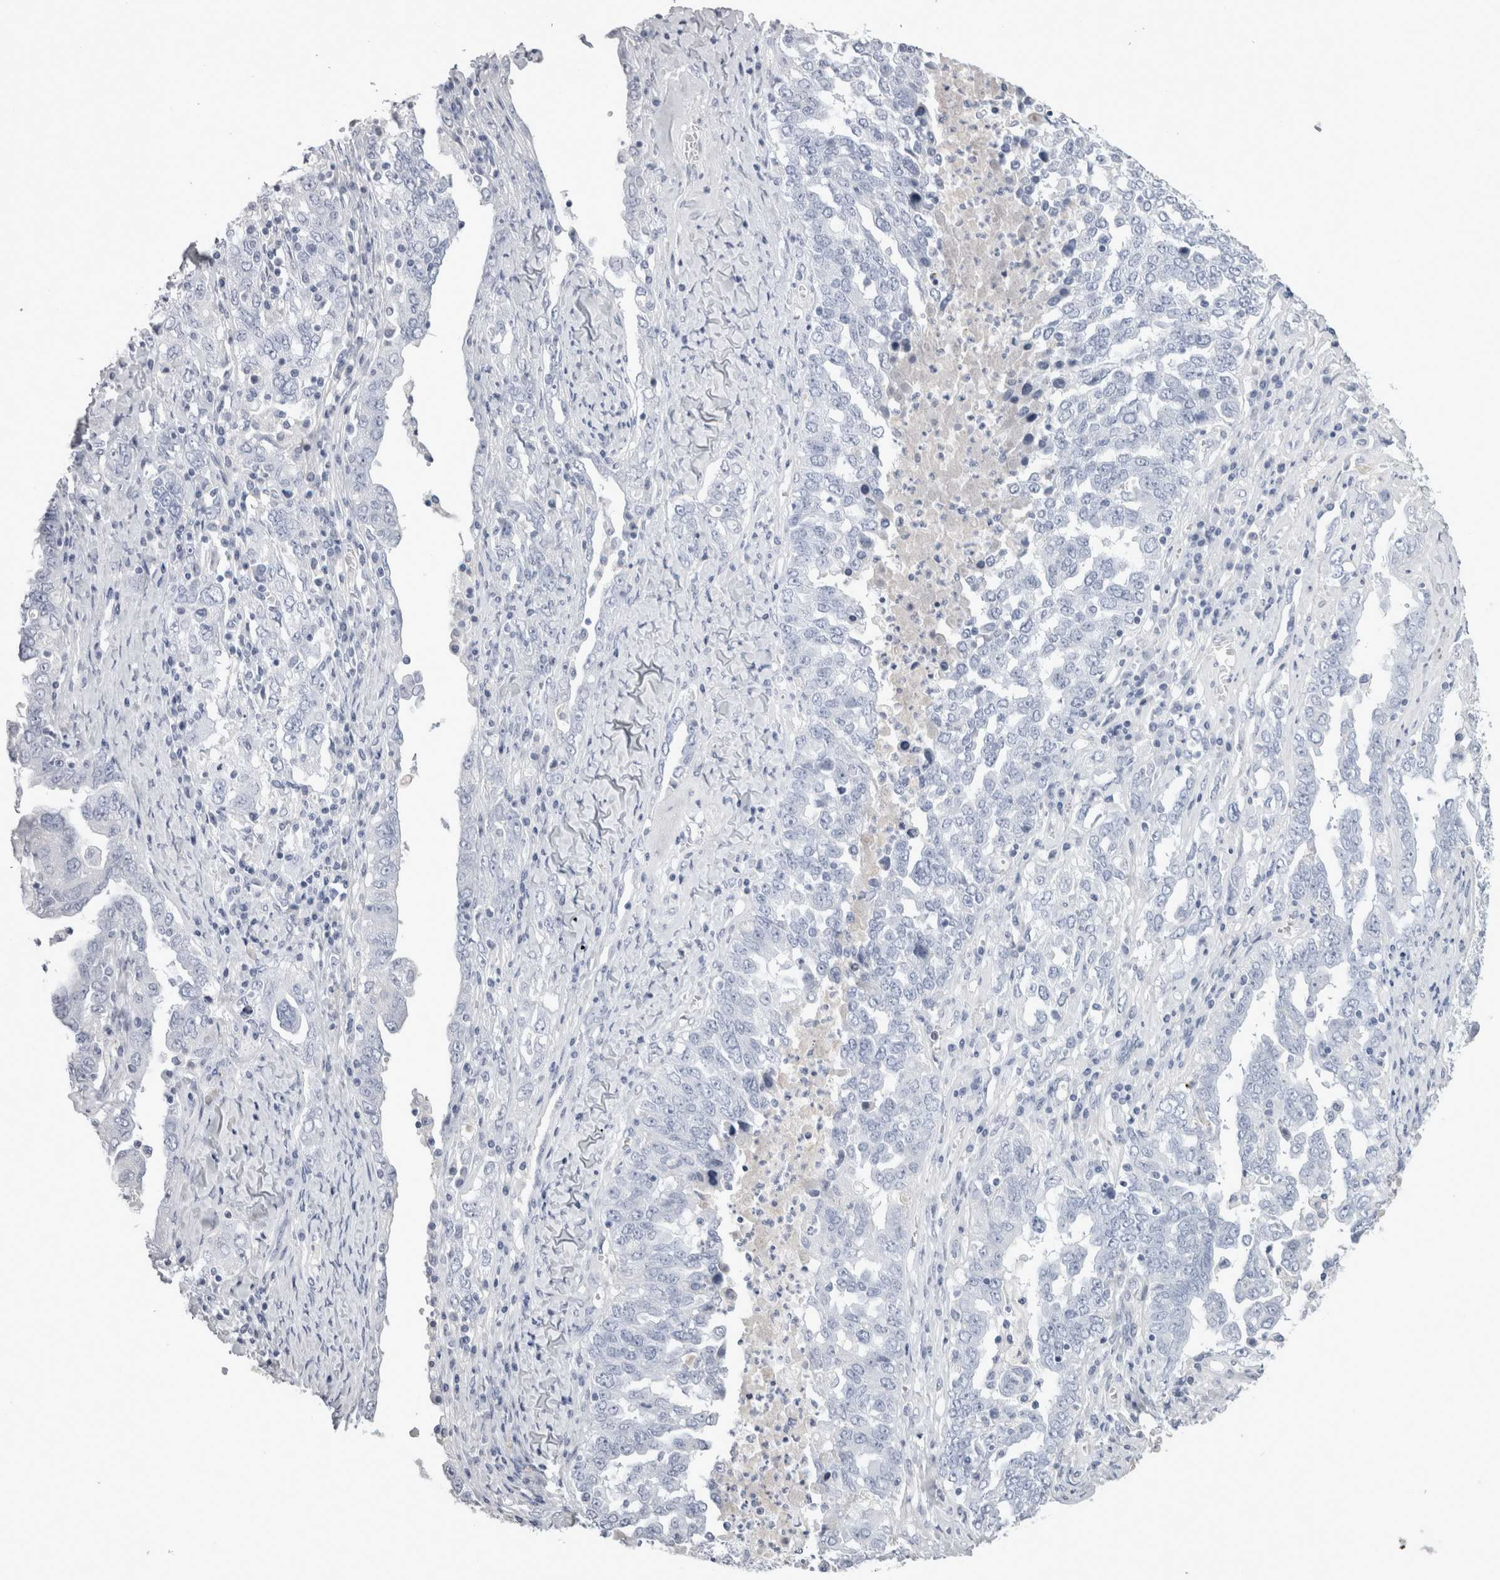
{"staining": {"intensity": "negative", "quantity": "none", "location": "none"}, "tissue": "ovarian cancer", "cell_type": "Tumor cells", "image_type": "cancer", "snomed": [{"axis": "morphology", "description": "Carcinoma, endometroid"}, {"axis": "topography", "description": "Ovary"}], "caption": "The immunohistochemistry (IHC) photomicrograph has no significant expression in tumor cells of ovarian cancer (endometroid carcinoma) tissue.", "gene": "ADAM2", "patient": {"sex": "female", "age": 62}}